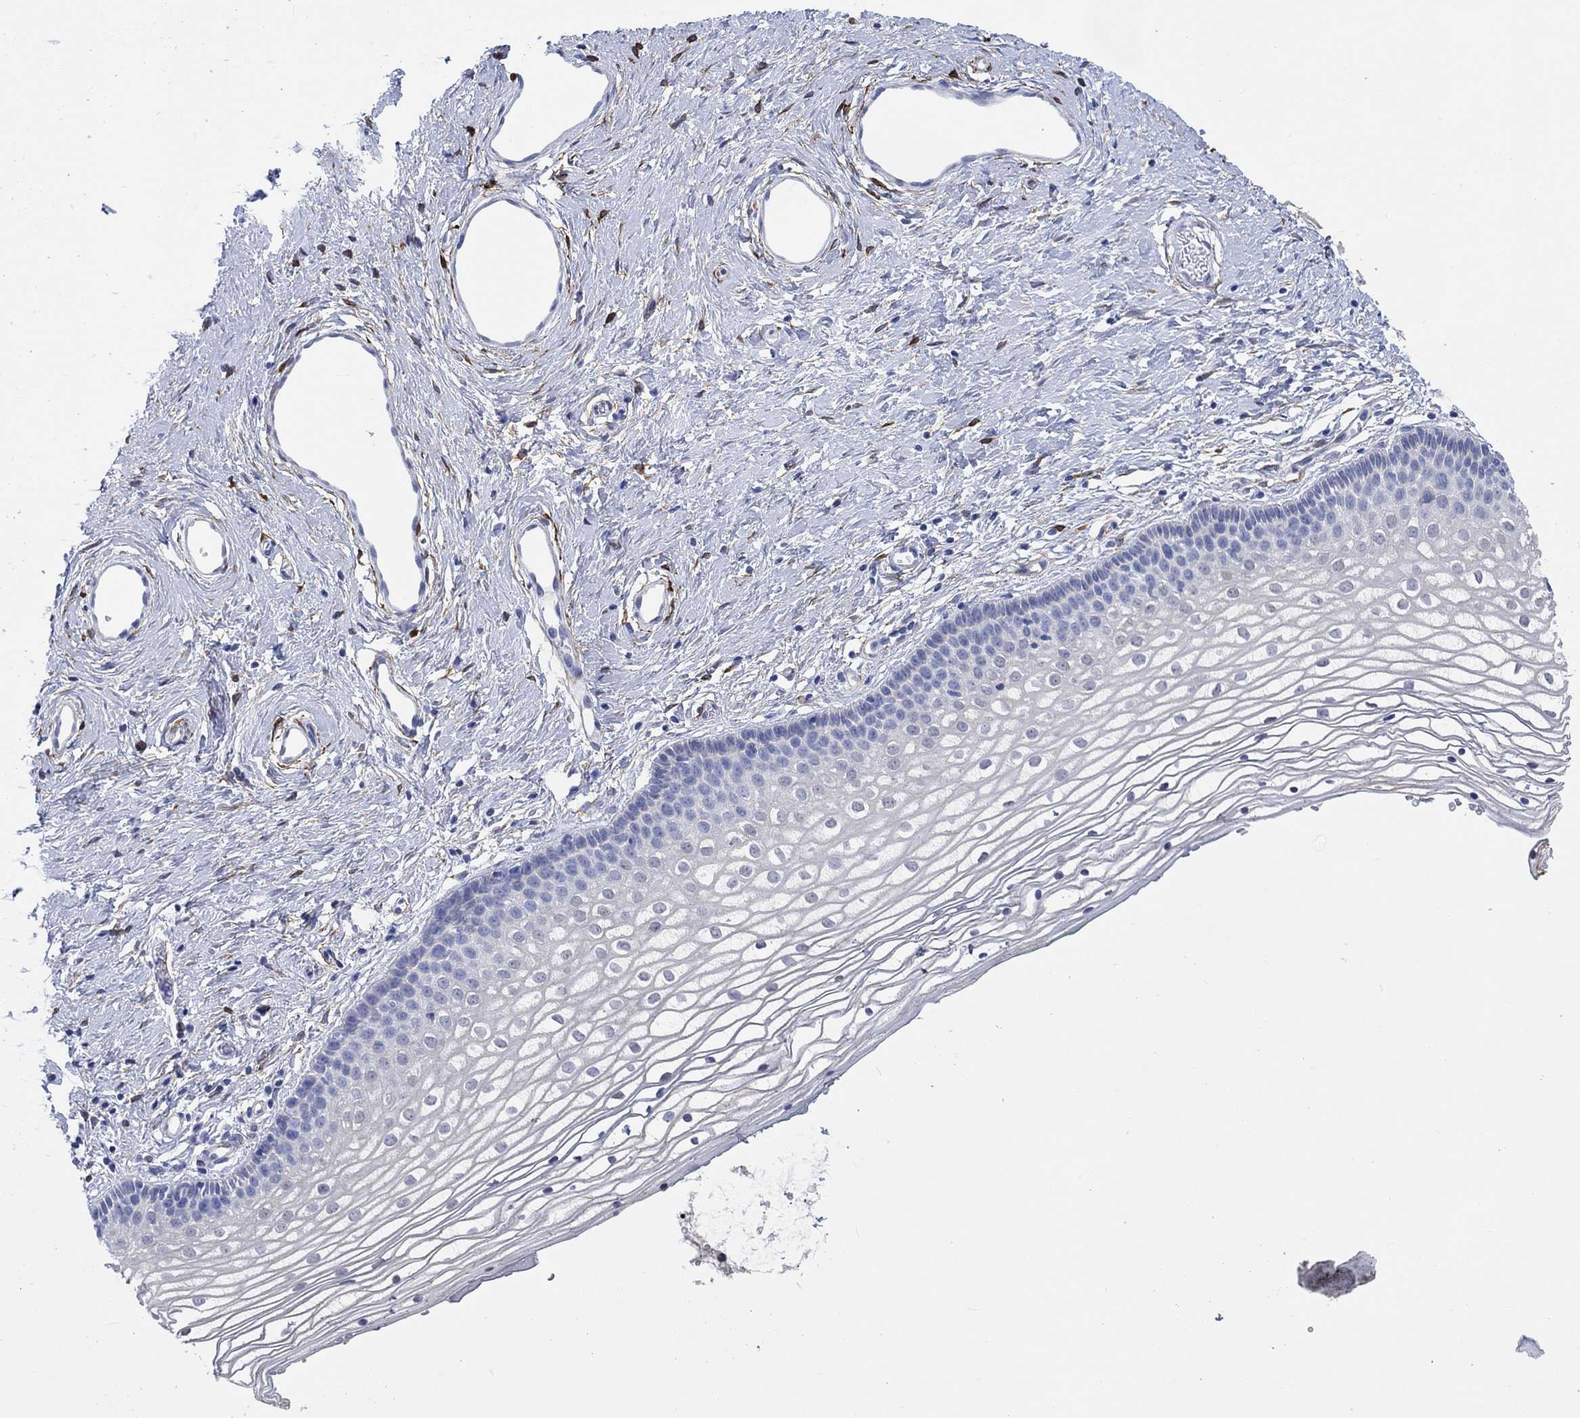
{"staining": {"intensity": "negative", "quantity": "none", "location": "none"}, "tissue": "vagina", "cell_type": "Squamous epithelial cells", "image_type": "normal", "snomed": [{"axis": "morphology", "description": "Normal tissue, NOS"}, {"axis": "topography", "description": "Vagina"}], "caption": "Immunohistochemistry histopathology image of unremarkable vagina: human vagina stained with DAB (3,3'-diaminobenzidine) reveals no significant protein expression in squamous epithelial cells.", "gene": "TGM2", "patient": {"sex": "female", "age": 36}}